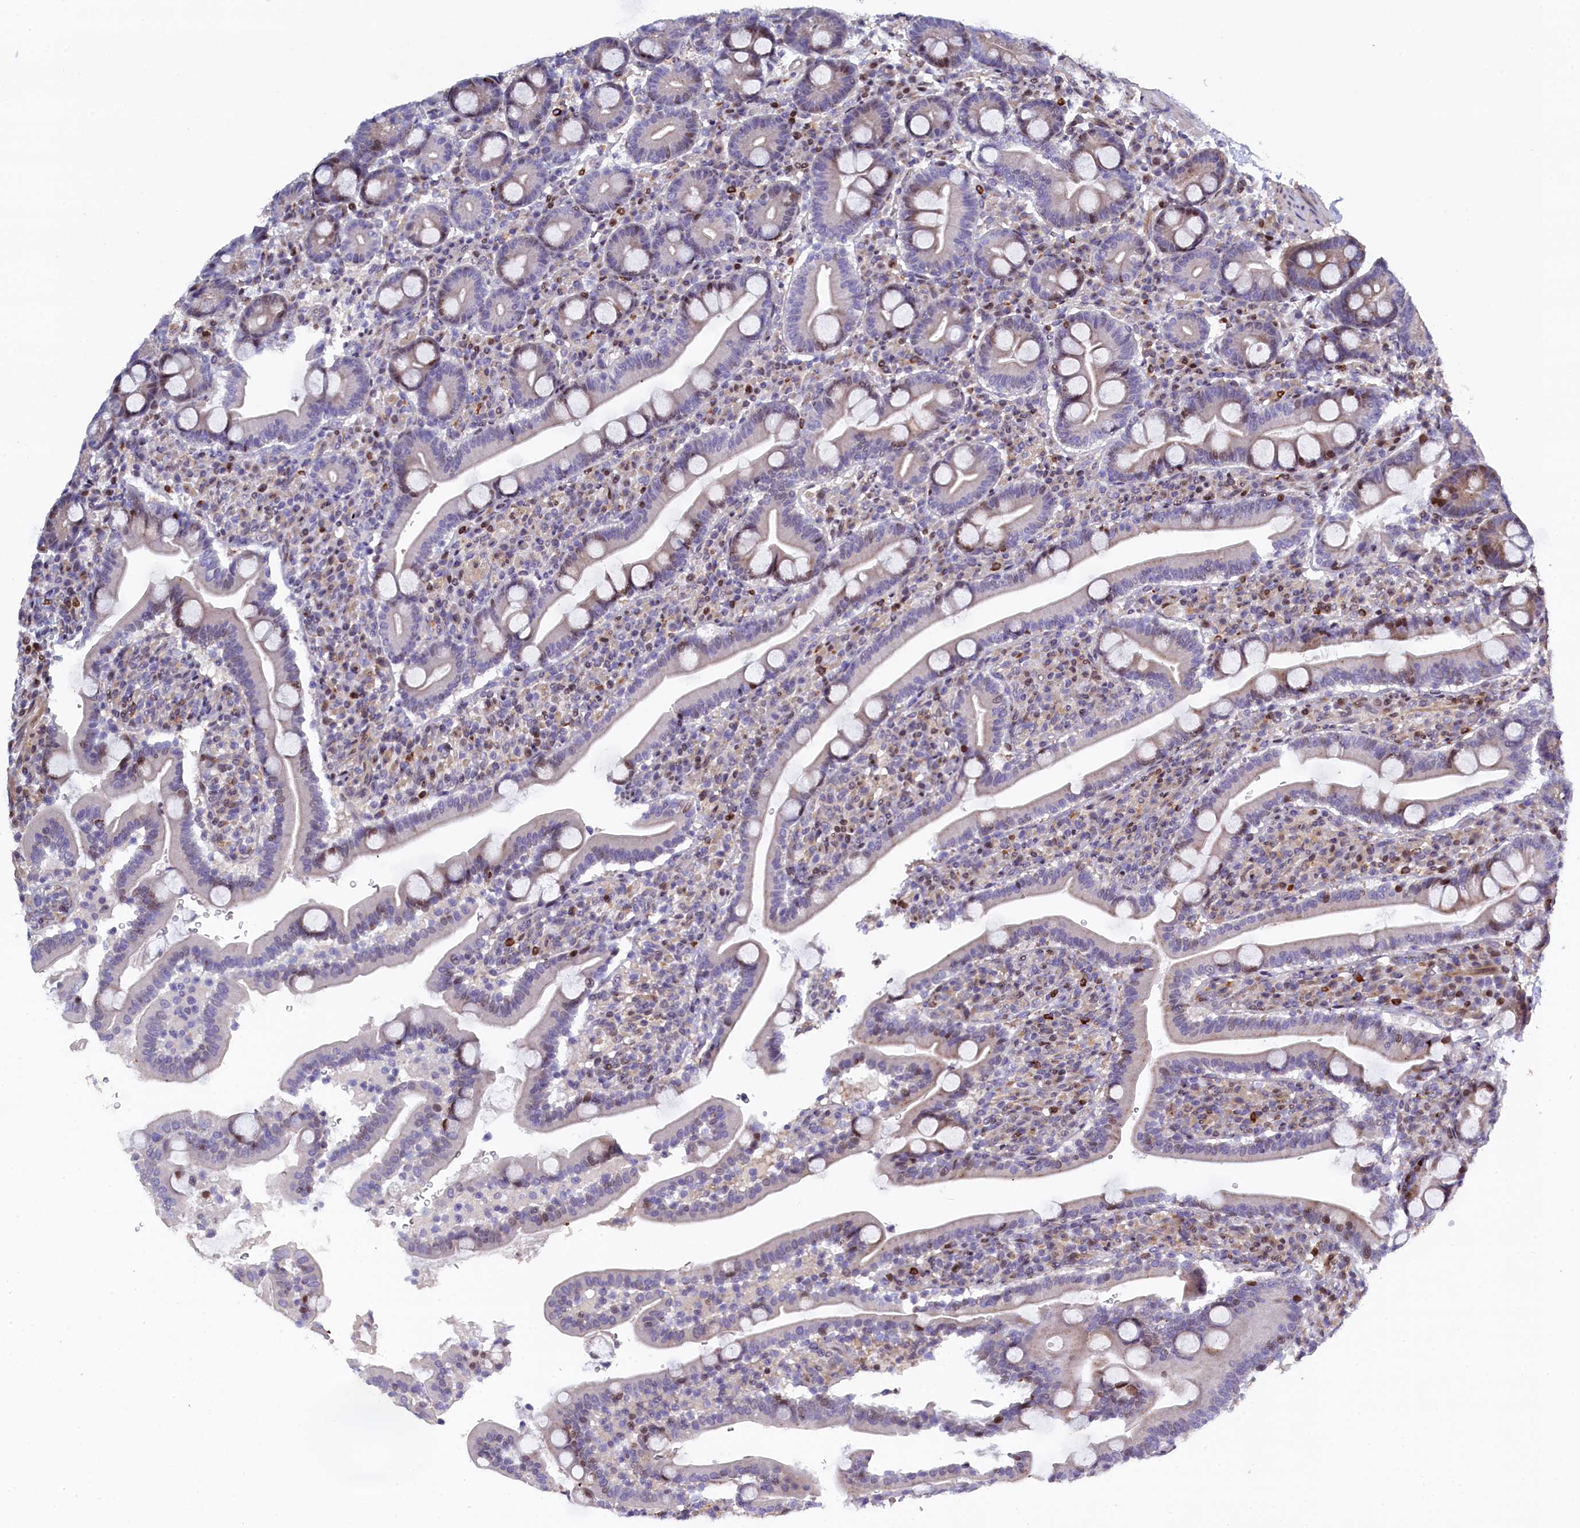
{"staining": {"intensity": "moderate", "quantity": "<25%", "location": "nuclear"}, "tissue": "duodenum", "cell_type": "Glandular cells", "image_type": "normal", "snomed": [{"axis": "morphology", "description": "Normal tissue, NOS"}, {"axis": "topography", "description": "Duodenum"}], "caption": "Approximately <25% of glandular cells in benign duodenum display moderate nuclear protein staining as visualized by brown immunohistochemical staining.", "gene": "TGDS", "patient": {"sex": "male", "age": 35}}